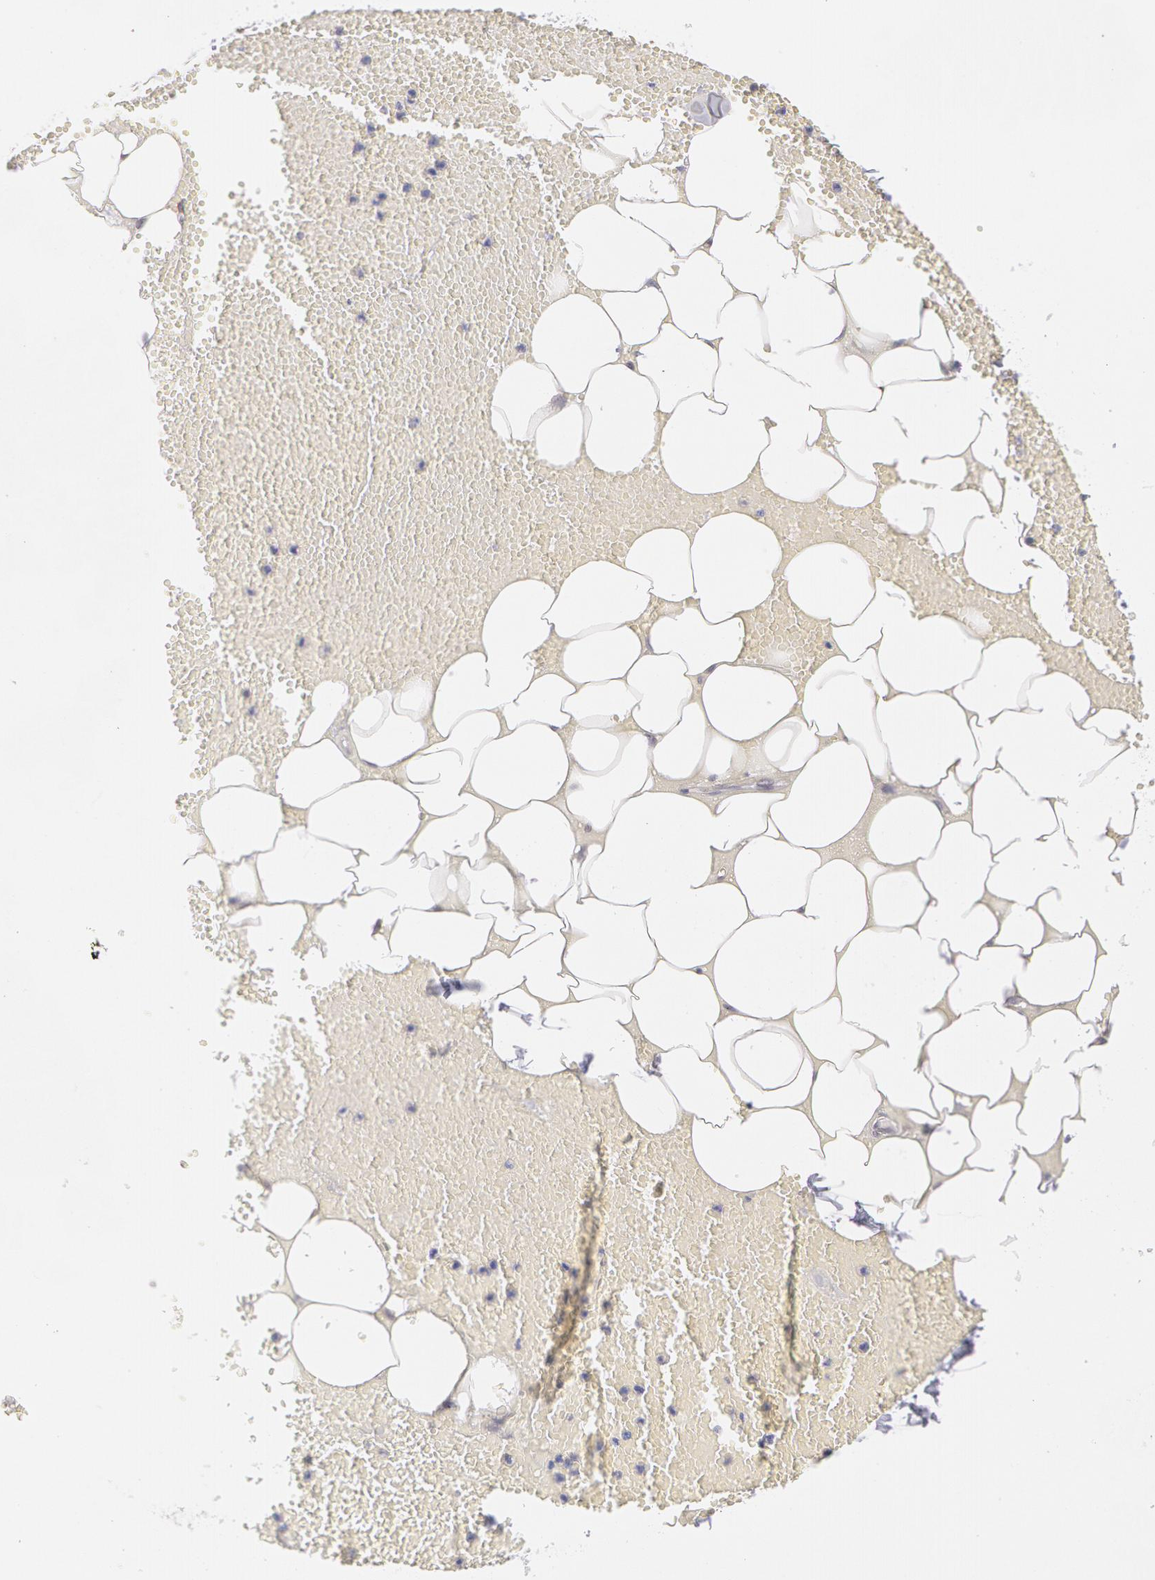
{"staining": {"intensity": "negative", "quantity": "none", "location": "none"}, "tissue": "adipose tissue", "cell_type": "Adipocytes", "image_type": "normal", "snomed": [{"axis": "morphology", "description": "Normal tissue, NOS"}, {"axis": "morphology", "description": "Inflammation, NOS"}, {"axis": "topography", "description": "Lymph node"}, {"axis": "topography", "description": "Peripheral nerve tissue"}], "caption": "Human adipose tissue stained for a protein using immunohistochemistry (IHC) demonstrates no expression in adipocytes.", "gene": "EMD", "patient": {"sex": "male", "age": 52}}